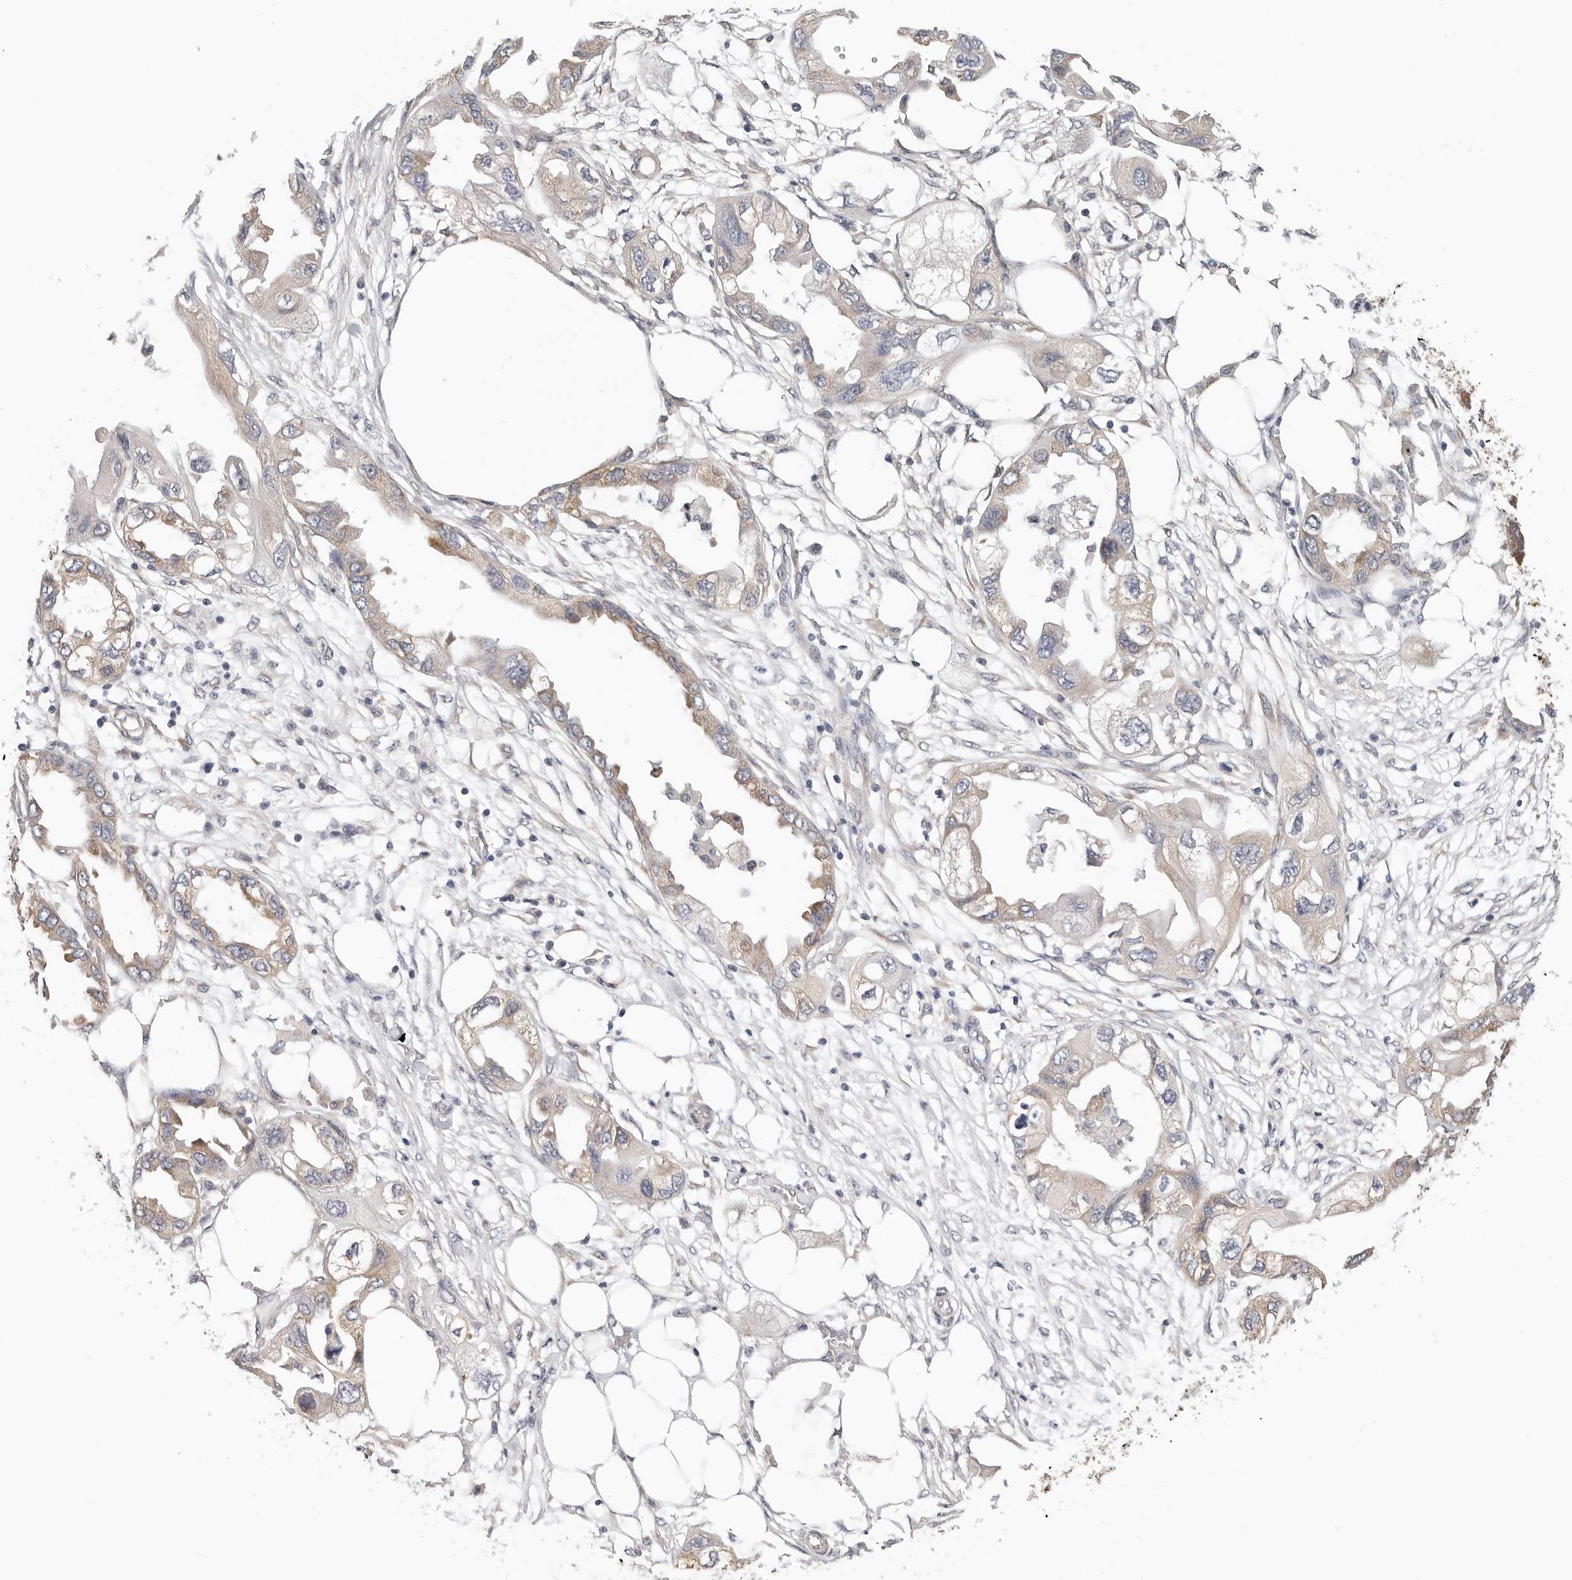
{"staining": {"intensity": "moderate", "quantity": ">75%", "location": "cytoplasmic/membranous"}, "tissue": "endometrial cancer", "cell_type": "Tumor cells", "image_type": "cancer", "snomed": [{"axis": "morphology", "description": "Adenocarcinoma, NOS"}, {"axis": "morphology", "description": "Adenocarcinoma, metastatic, NOS"}, {"axis": "topography", "description": "Adipose tissue"}, {"axis": "topography", "description": "Endometrium"}], "caption": "Protein staining of endometrial cancer (metastatic adenocarcinoma) tissue exhibits moderate cytoplasmic/membranous positivity in approximately >75% of tumor cells. (DAB (3,3'-diaminobenzidine) IHC with brightfield microscopy, high magnification).", "gene": "AFDN", "patient": {"sex": "female", "age": 67}}